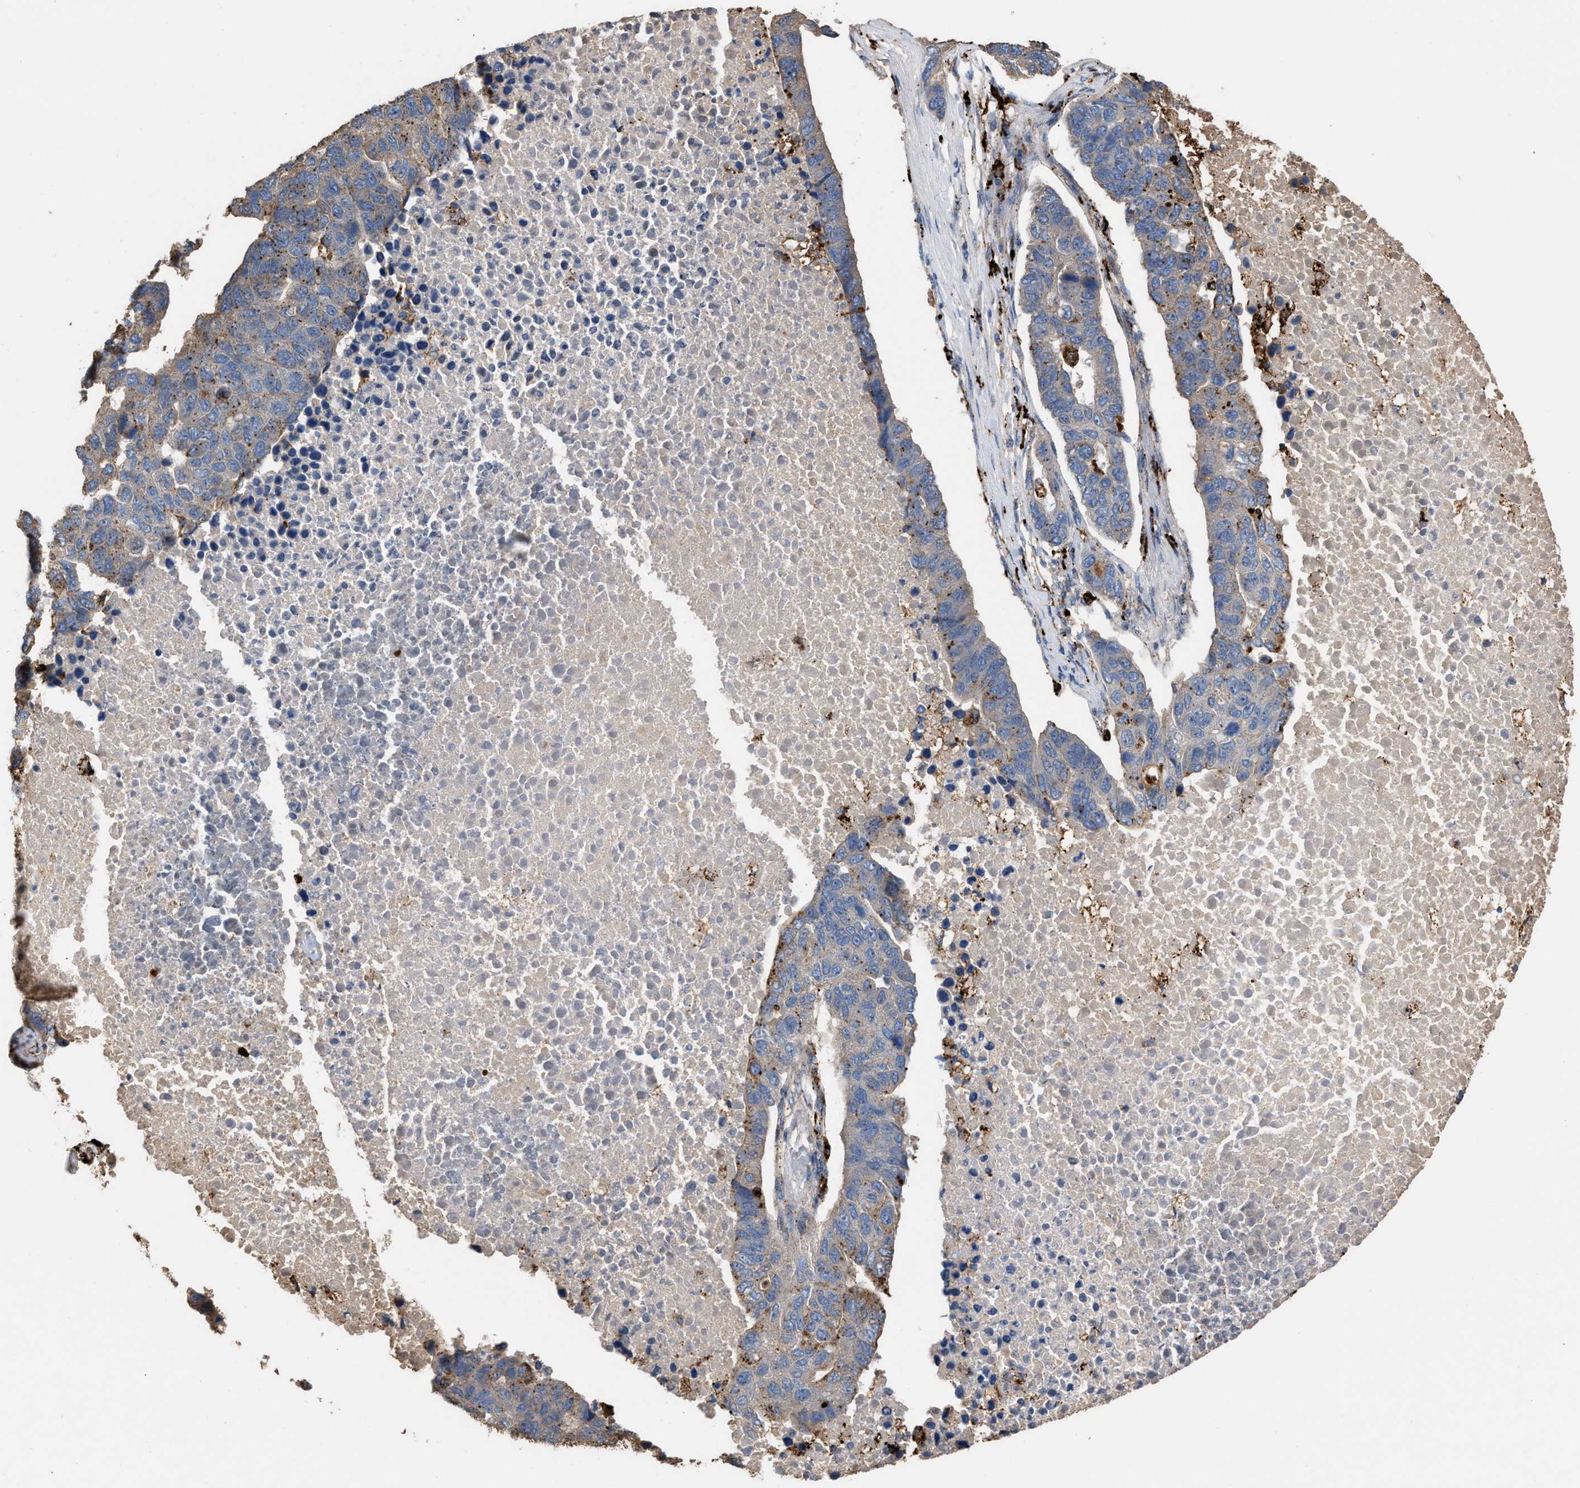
{"staining": {"intensity": "weak", "quantity": "25%-75%", "location": "cytoplasmic/membranous"}, "tissue": "pancreatic cancer", "cell_type": "Tumor cells", "image_type": "cancer", "snomed": [{"axis": "morphology", "description": "Adenocarcinoma, NOS"}, {"axis": "topography", "description": "Pancreas"}], "caption": "High-power microscopy captured an IHC histopathology image of pancreatic cancer (adenocarcinoma), revealing weak cytoplasmic/membranous expression in about 25%-75% of tumor cells.", "gene": "ELMO3", "patient": {"sex": "female", "age": 61}}